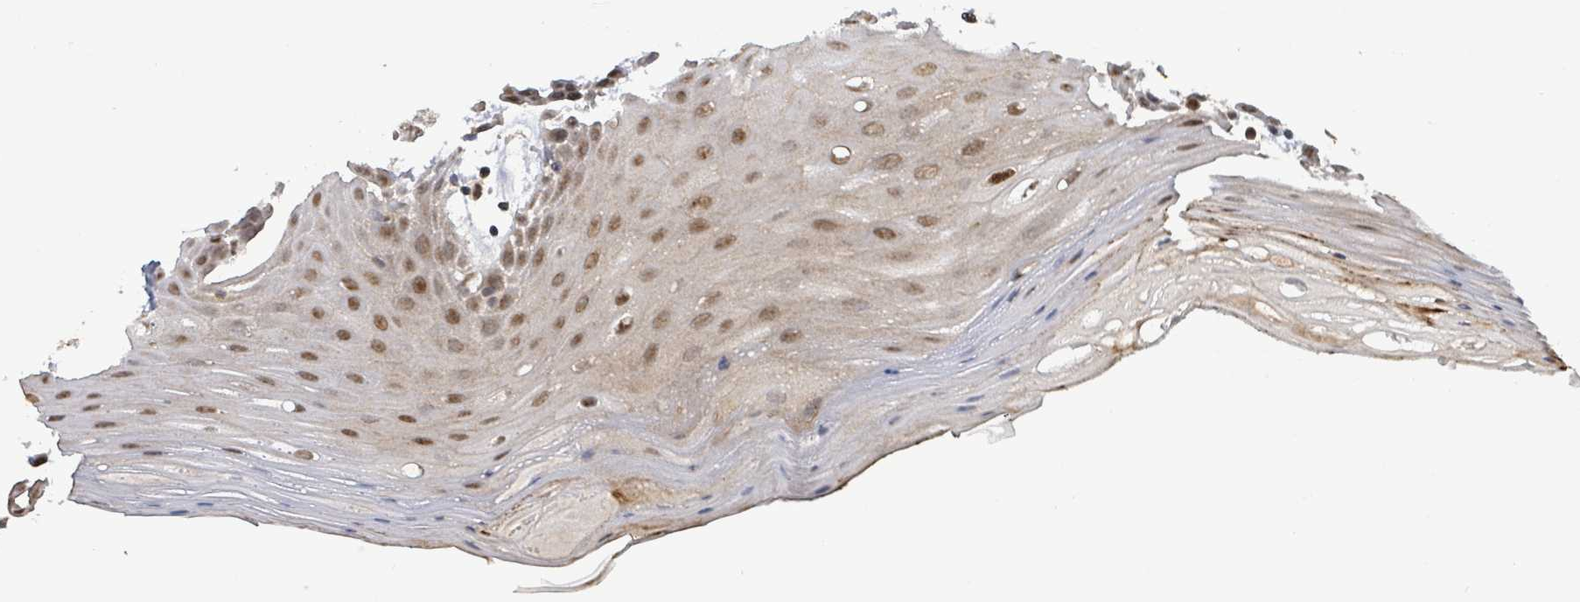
{"staining": {"intensity": "moderate", "quantity": ">75%", "location": "nuclear"}, "tissue": "oral mucosa", "cell_type": "Squamous epithelial cells", "image_type": "normal", "snomed": [{"axis": "morphology", "description": "Normal tissue, NOS"}, {"axis": "topography", "description": "Oral tissue"}, {"axis": "topography", "description": "Tounge, NOS"}], "caption": "Immunohistochemical staining of normal oral mucosa exhibits medium levels of moderate nuclear staining in approximately >75% of squamous epithelial cells. Immunohistochemistry (ihc) stains the protein in brown and the nuclei are stained blue.", "gene": "COQ6", "patient": {"sex": "female", "age": 59}}